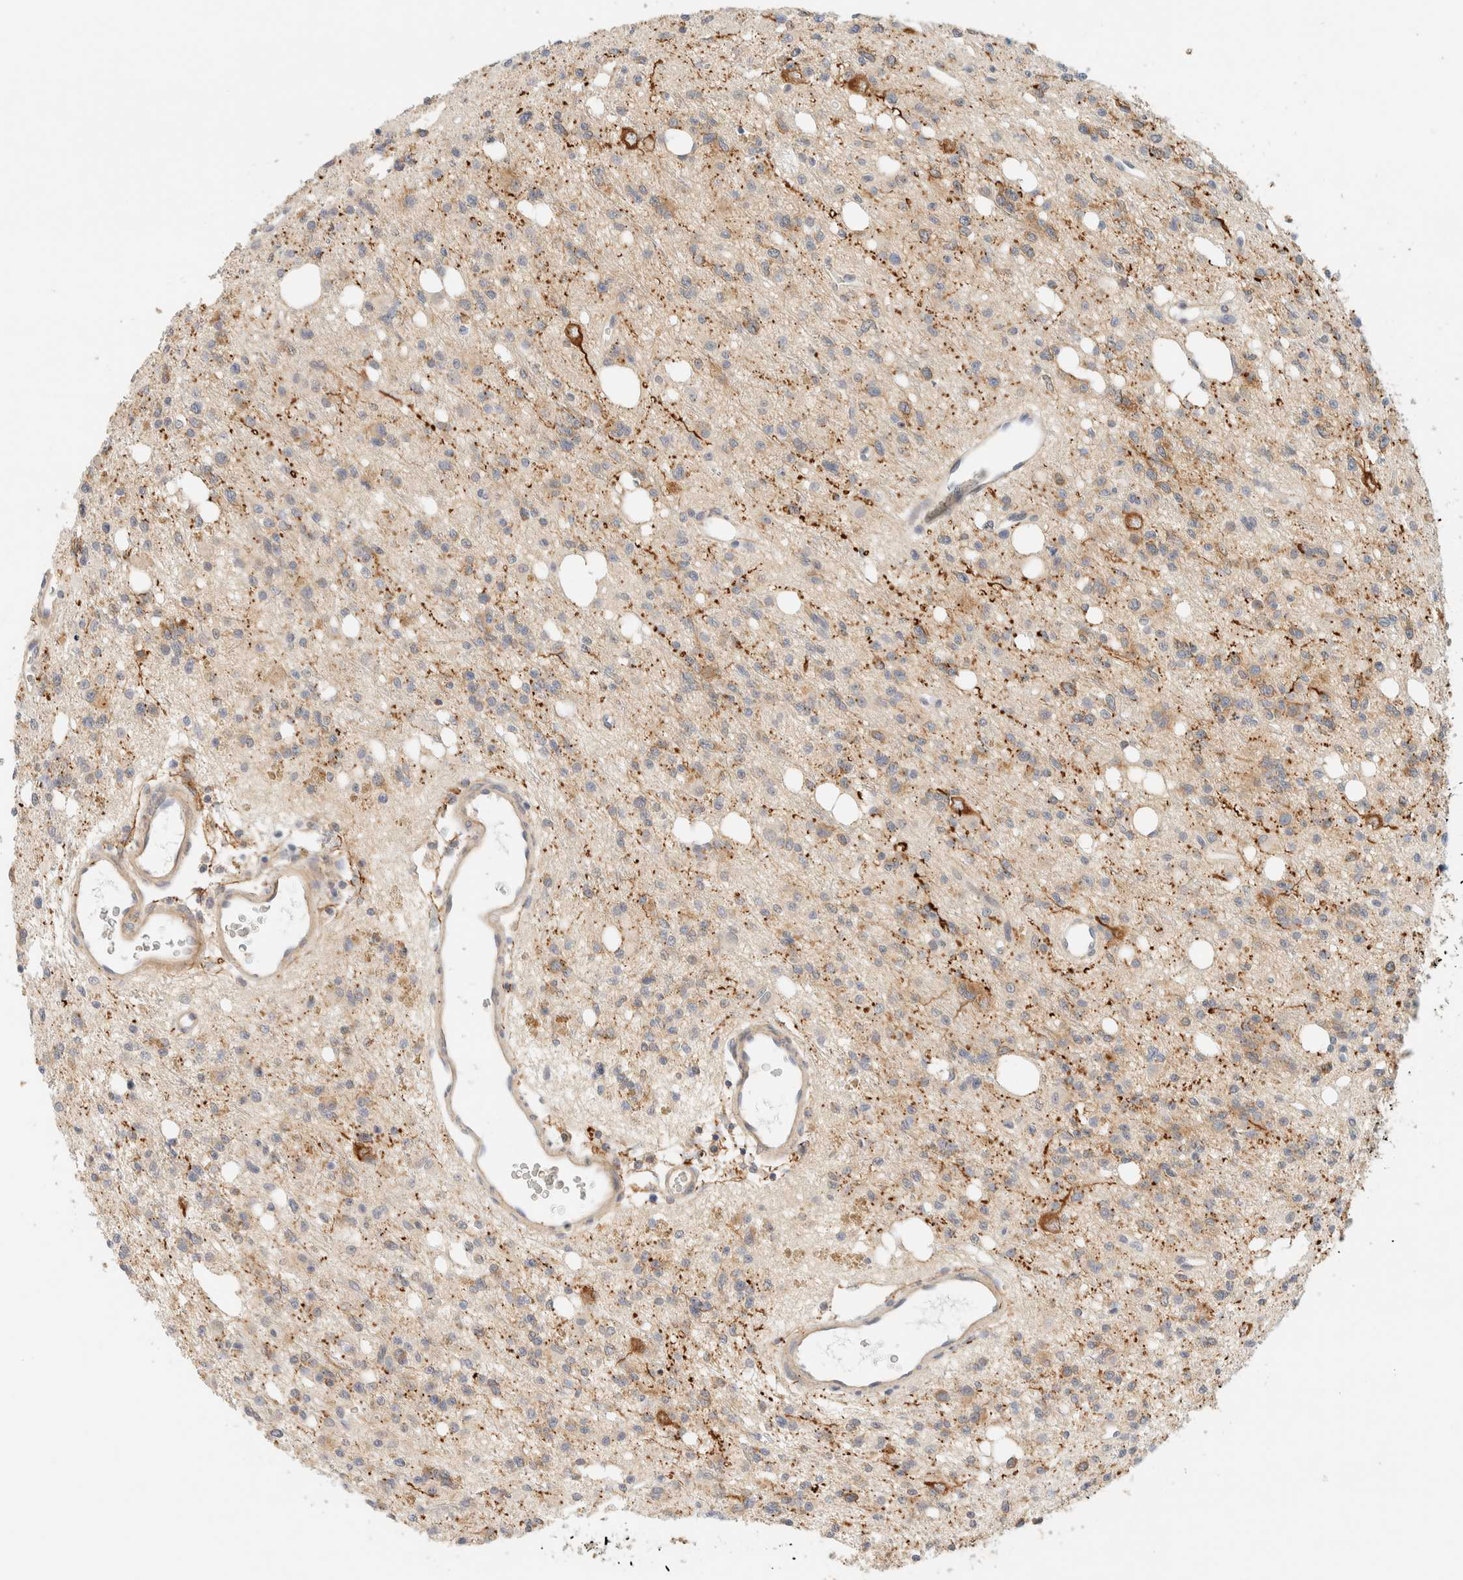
{"staining": {"intensity": "weak", "quantity": "<25%", "location": "cytoplasmic/membranous"}, "tissue": "glioma", "cell_type": "Tumor cells", "image_type": "cancer", "snomed": [{"axis": "morphology", "description": "Glioma, malignant, High grade"}, {"axis": "topography", "description": "Brain"}], "caption": "Image shows no protein expression in tumor cells of glioma tissue.", "gene": "TNK1", "patient": {"sex": "female", "age": 62}}